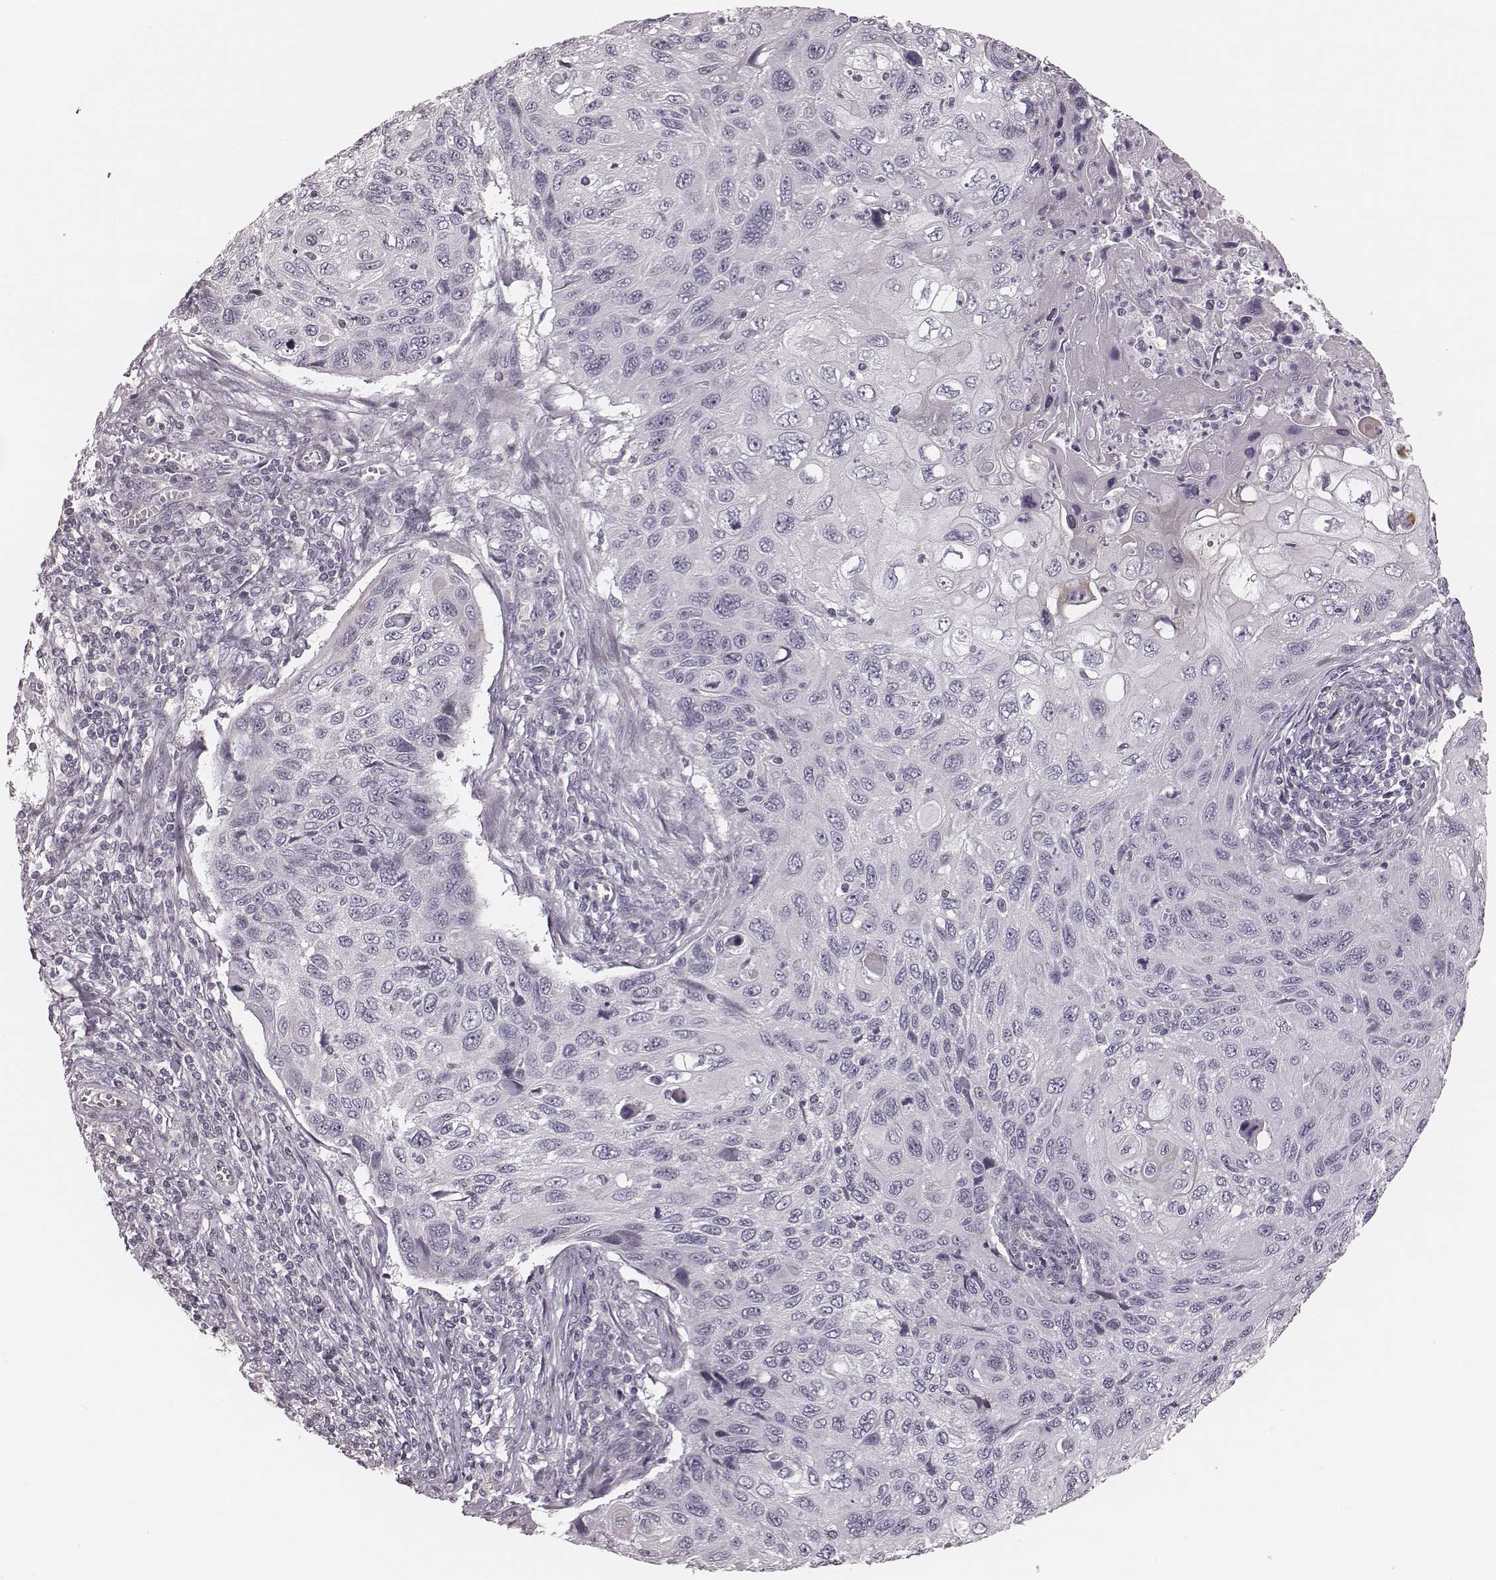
{"staining": {"intensity": "negative", "quantity": "none", "location": "none"}, "tissue": "cervical cancer", "cell_type": "Tumor cells", "image_type": "cancer", "snomed": [{"axis": "morphology", "description": "Squamous cell carcinoma, NOS"}, {"axis": "topography", "description": "Cervix"}], "caption": "There is no significant expression in tumor cells of cervical cancer (squamous cell carcinoma).", "gene": "S100Z", "patient": {"sex": "female", "age": 70}}